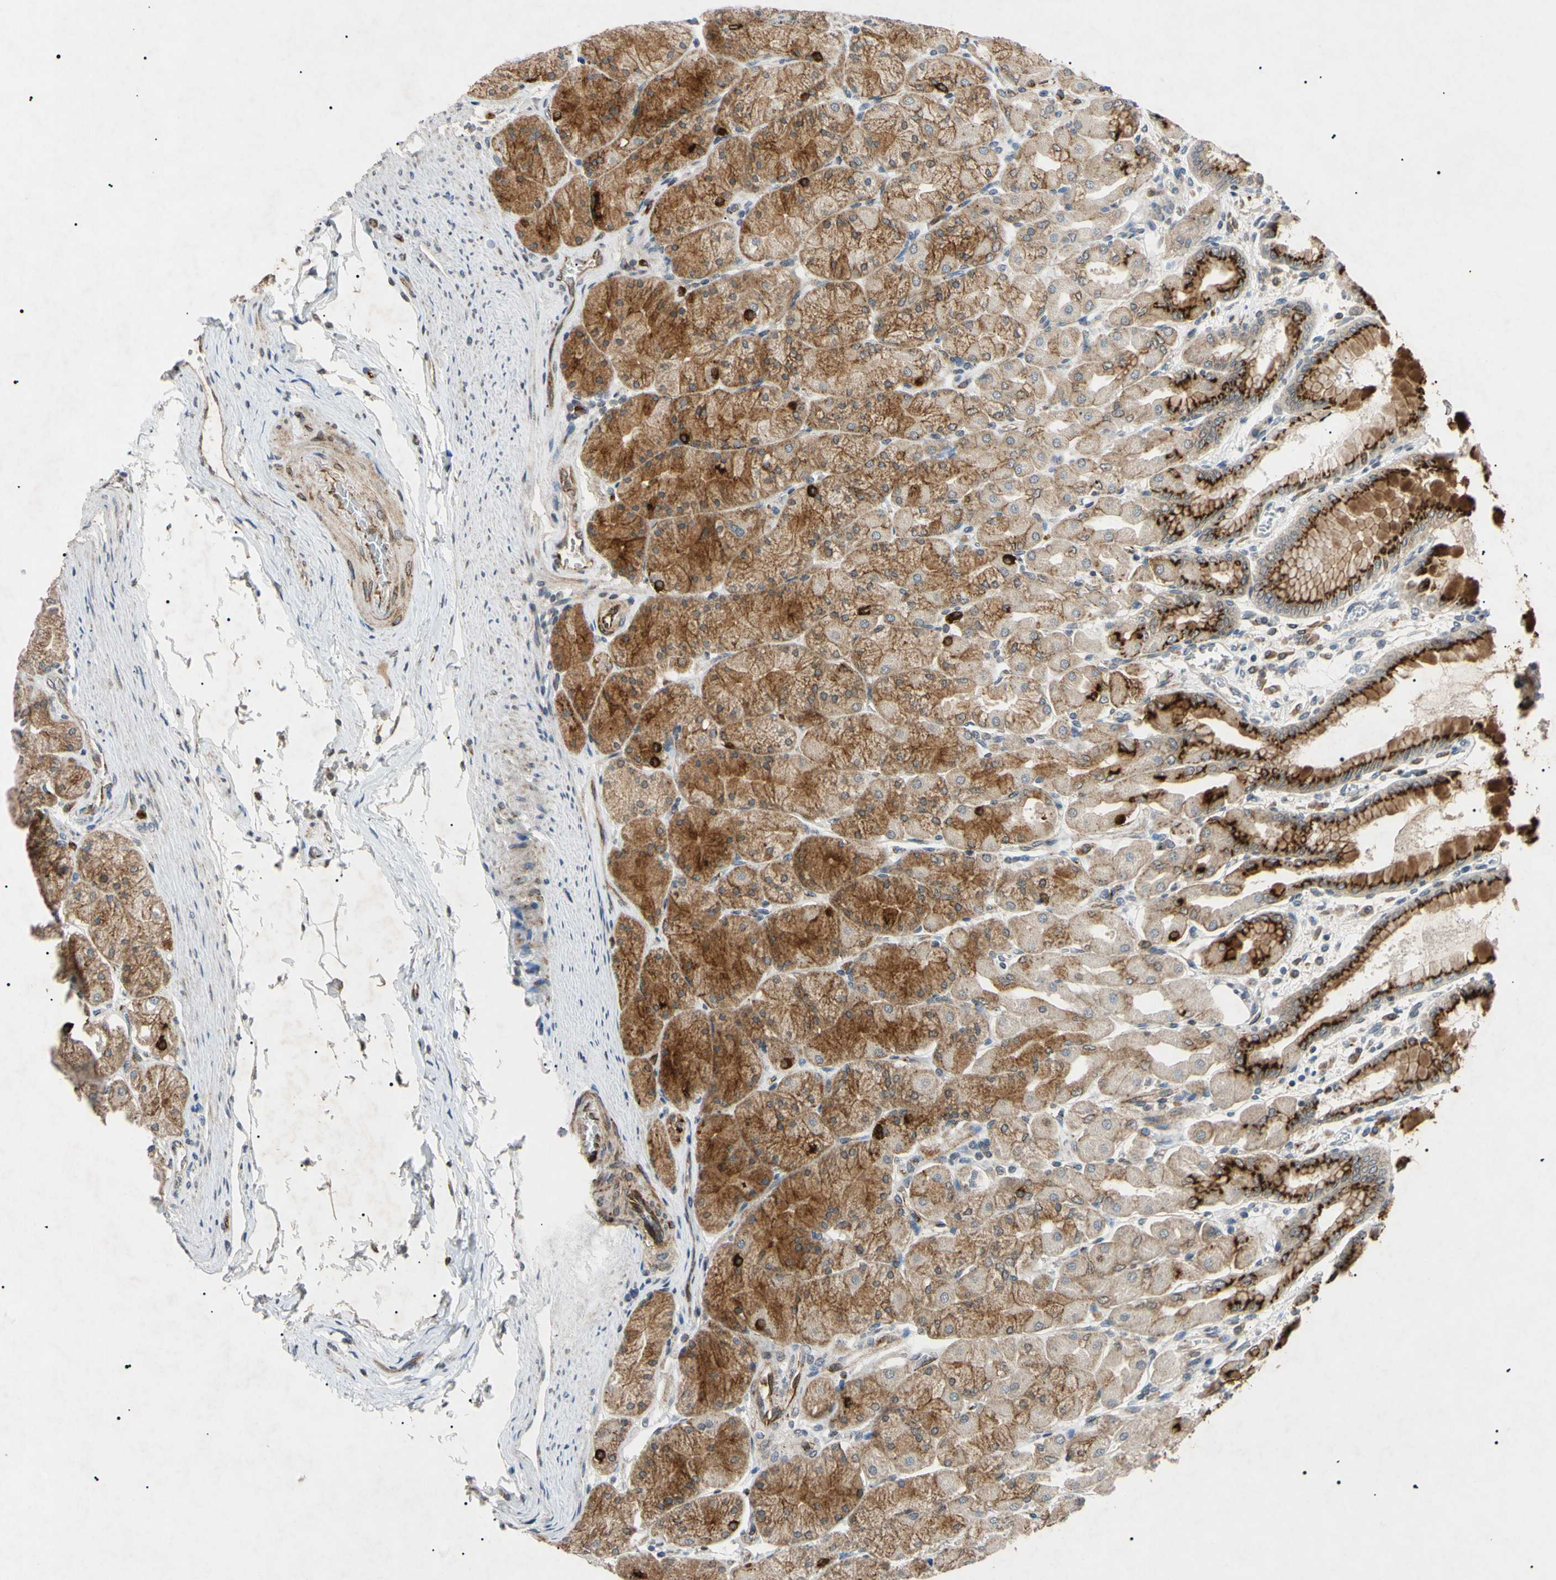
{"staining": {"intensity": "strong", "quantity": ">75%", "location": "cytoplasmic/membranous,nuclear"}, "tissue": "stomach", "cell_type": "Glandular cells", "image_type": "normal", "snomed": [{"axis": "morphology", "description": "Normal tissue, NOS"}, {"axis": "topography", "description": "Stomach, upper"}], "caption": "The image reveals immunohistochemical staining of unremarkable stomach. There is strong cytoplasmic/membranous,nuclear positivity is appreciated in approximately >75% of glandular cells. (brown staining indicates protein expression, while blue staining denotes nuclei).", "gene": "TUBB4A", "patient": {"sex": "female", "age": 56}}